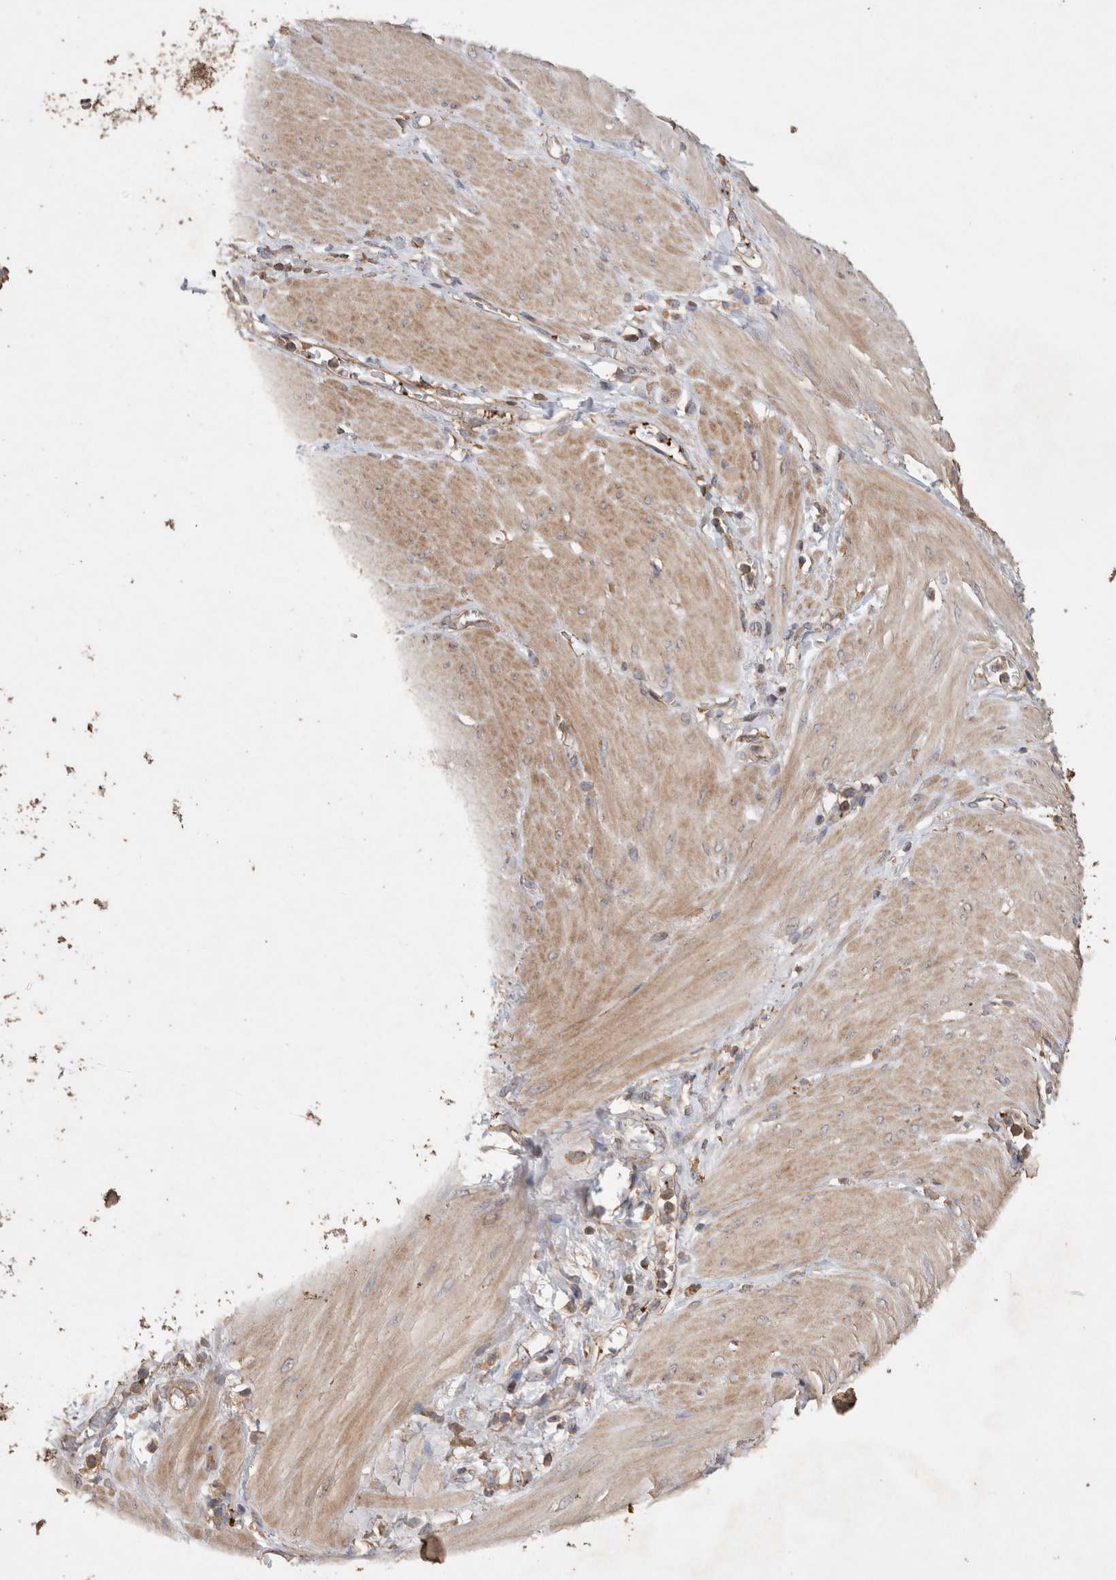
{"staining": {"intensity": "weak", "quantity": ">75%", "location": "cytoplasmic/membranous"}, "tissue": "stomach cancer", "cell_type": "Tumor cells", "image_type": "cancer", "snomed": [{"axis": "morphology", "description": "Adenocarcinoma, NOS"}, {"axis": "topography", "description": "Stomach"}, {"axis": "topography", "description": "Stomach, lower"}], "caption": "This micrograph shows immunohistochemistry (IHC) staining of stomach cancer (adenocarcinoma), with low weak cytoplasmic/membranous staining in about >75% of tumor cells.", "gene": "SNX31", "patient": {"sex": "female", "age": 48}}